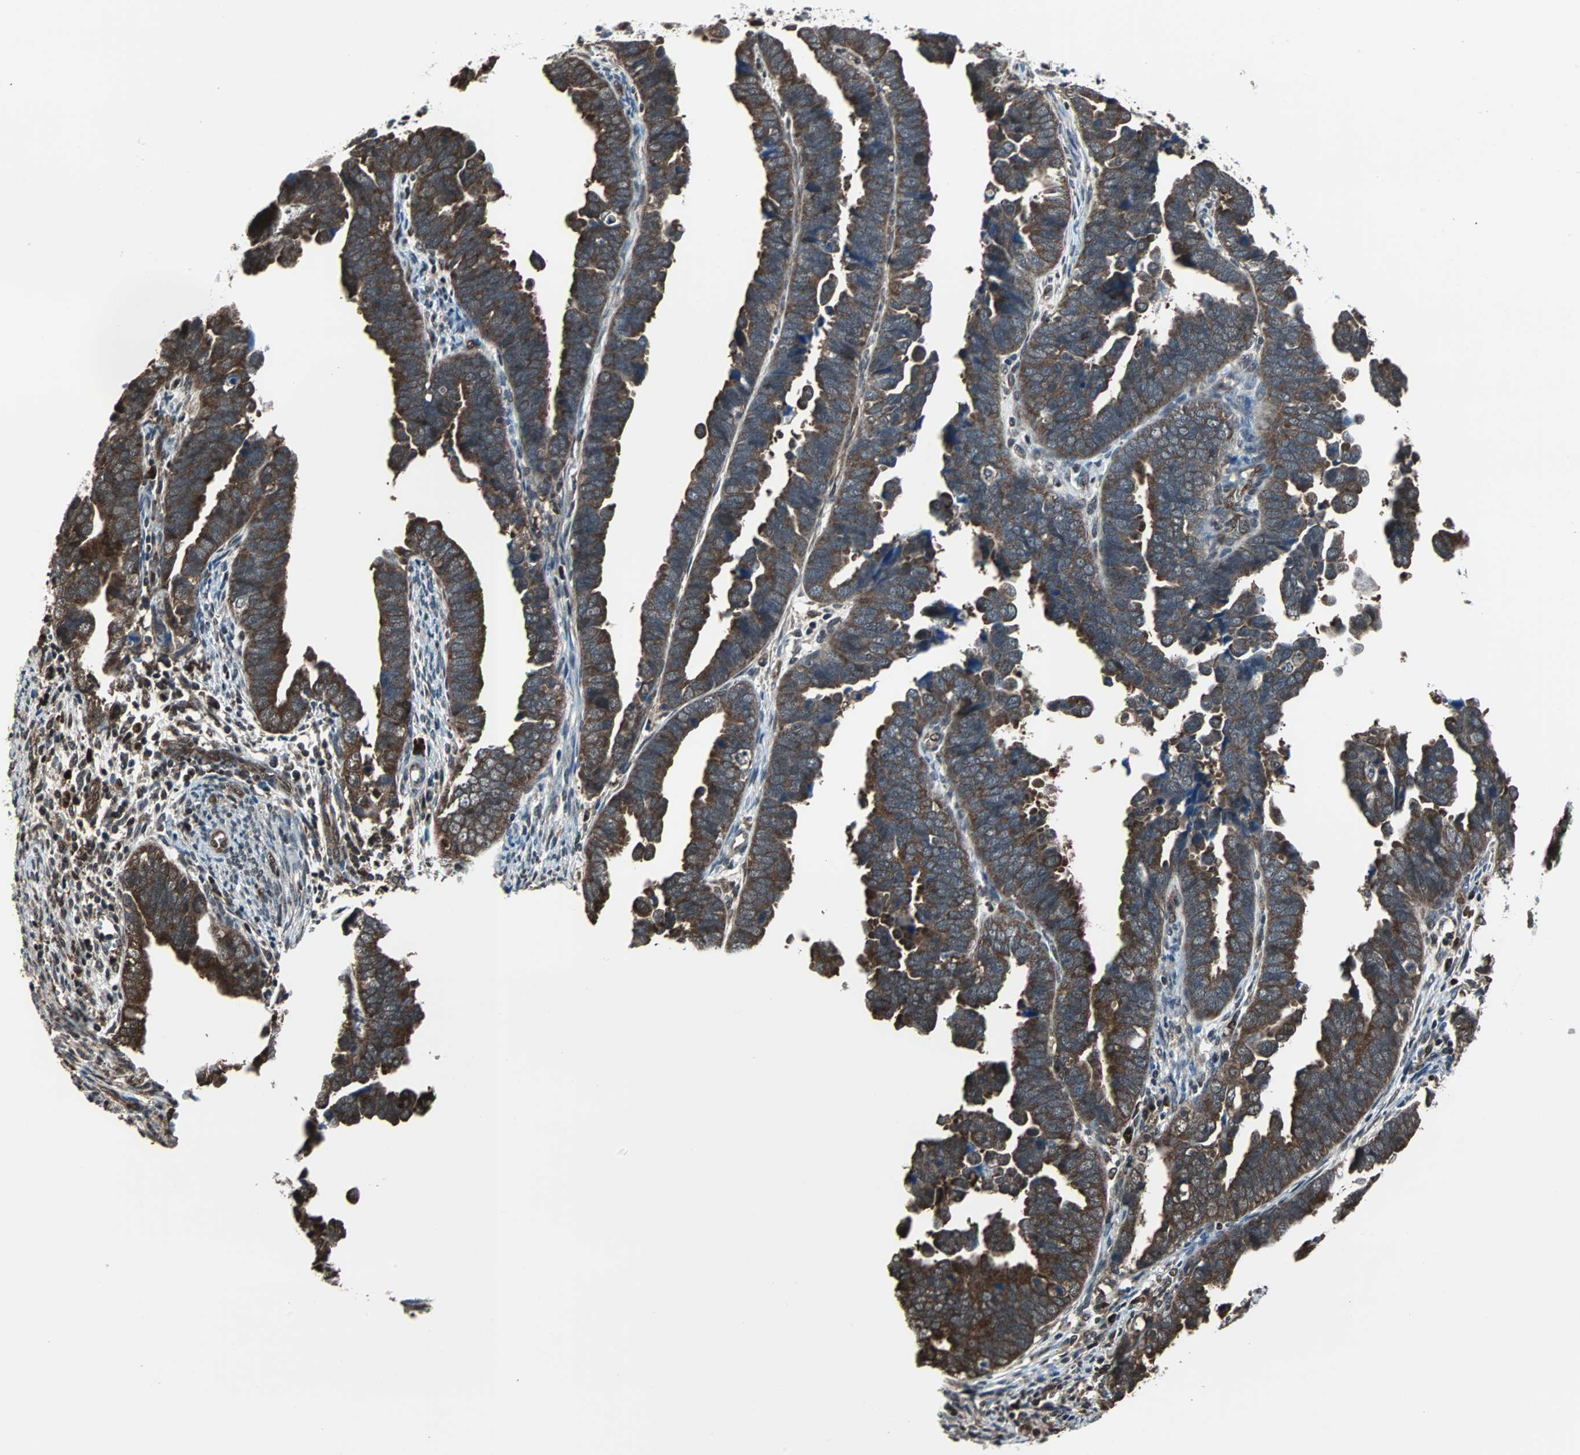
{"staining": {"intensity": "strong", "quantity": ">75%", "location": "cytoplasmic/membranous"}, "tissue": "endometrial cancer", "cell_type": "Tumor cells", "image_type": "cancer", "snomed": [{"axis": "morphology", "description": "Adenocarcinoma, NOS"}, {"axis": "topography", "description": "Endometrium"}], "caption": "Endometrial adenocarcinoma stained with IHC displays strong cytoplasmic/membranous positivity in approximately >75% of tumor cells.", "gene": "VCP", "patient": {"sex": "female", "age": 75}}